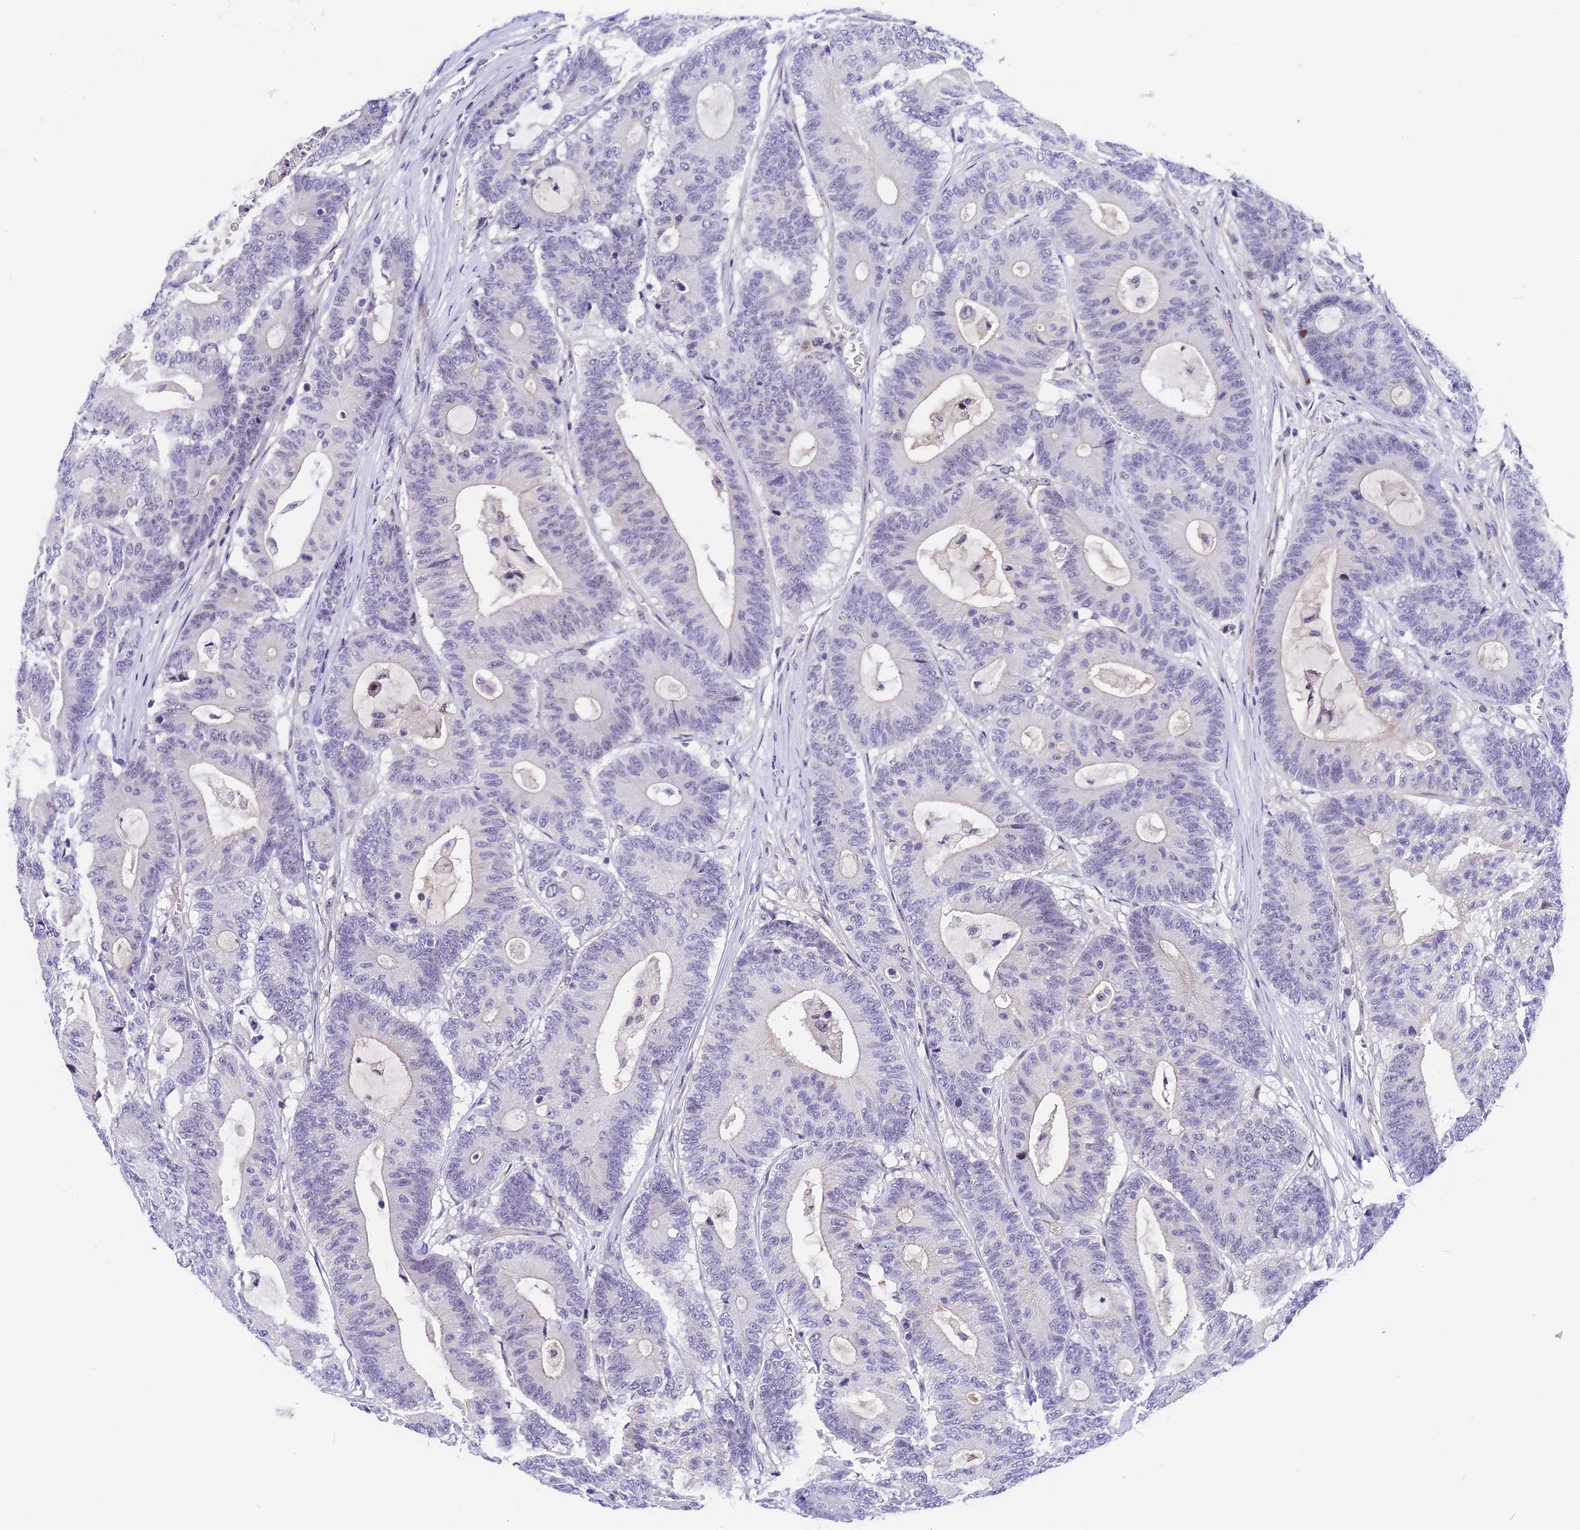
{"staining": {"intensity": "negative", "quantity": "none", "location": "none"}, "tissue": "colorectal cancer", "cell_type": "Tumor cells", "image_type": "cancer", "snomed": [{"axis": "morphology", "description": "Adenocarcinoma, NOS"}, {"axis": "topography", "description": "Colon"}], "caption": "The histopathology image reveals no significant staining in tumor cells of adenocarcinoma (colorectal).", "gene": "MIDN", "patient": {"sex": "female", "age": 84}}